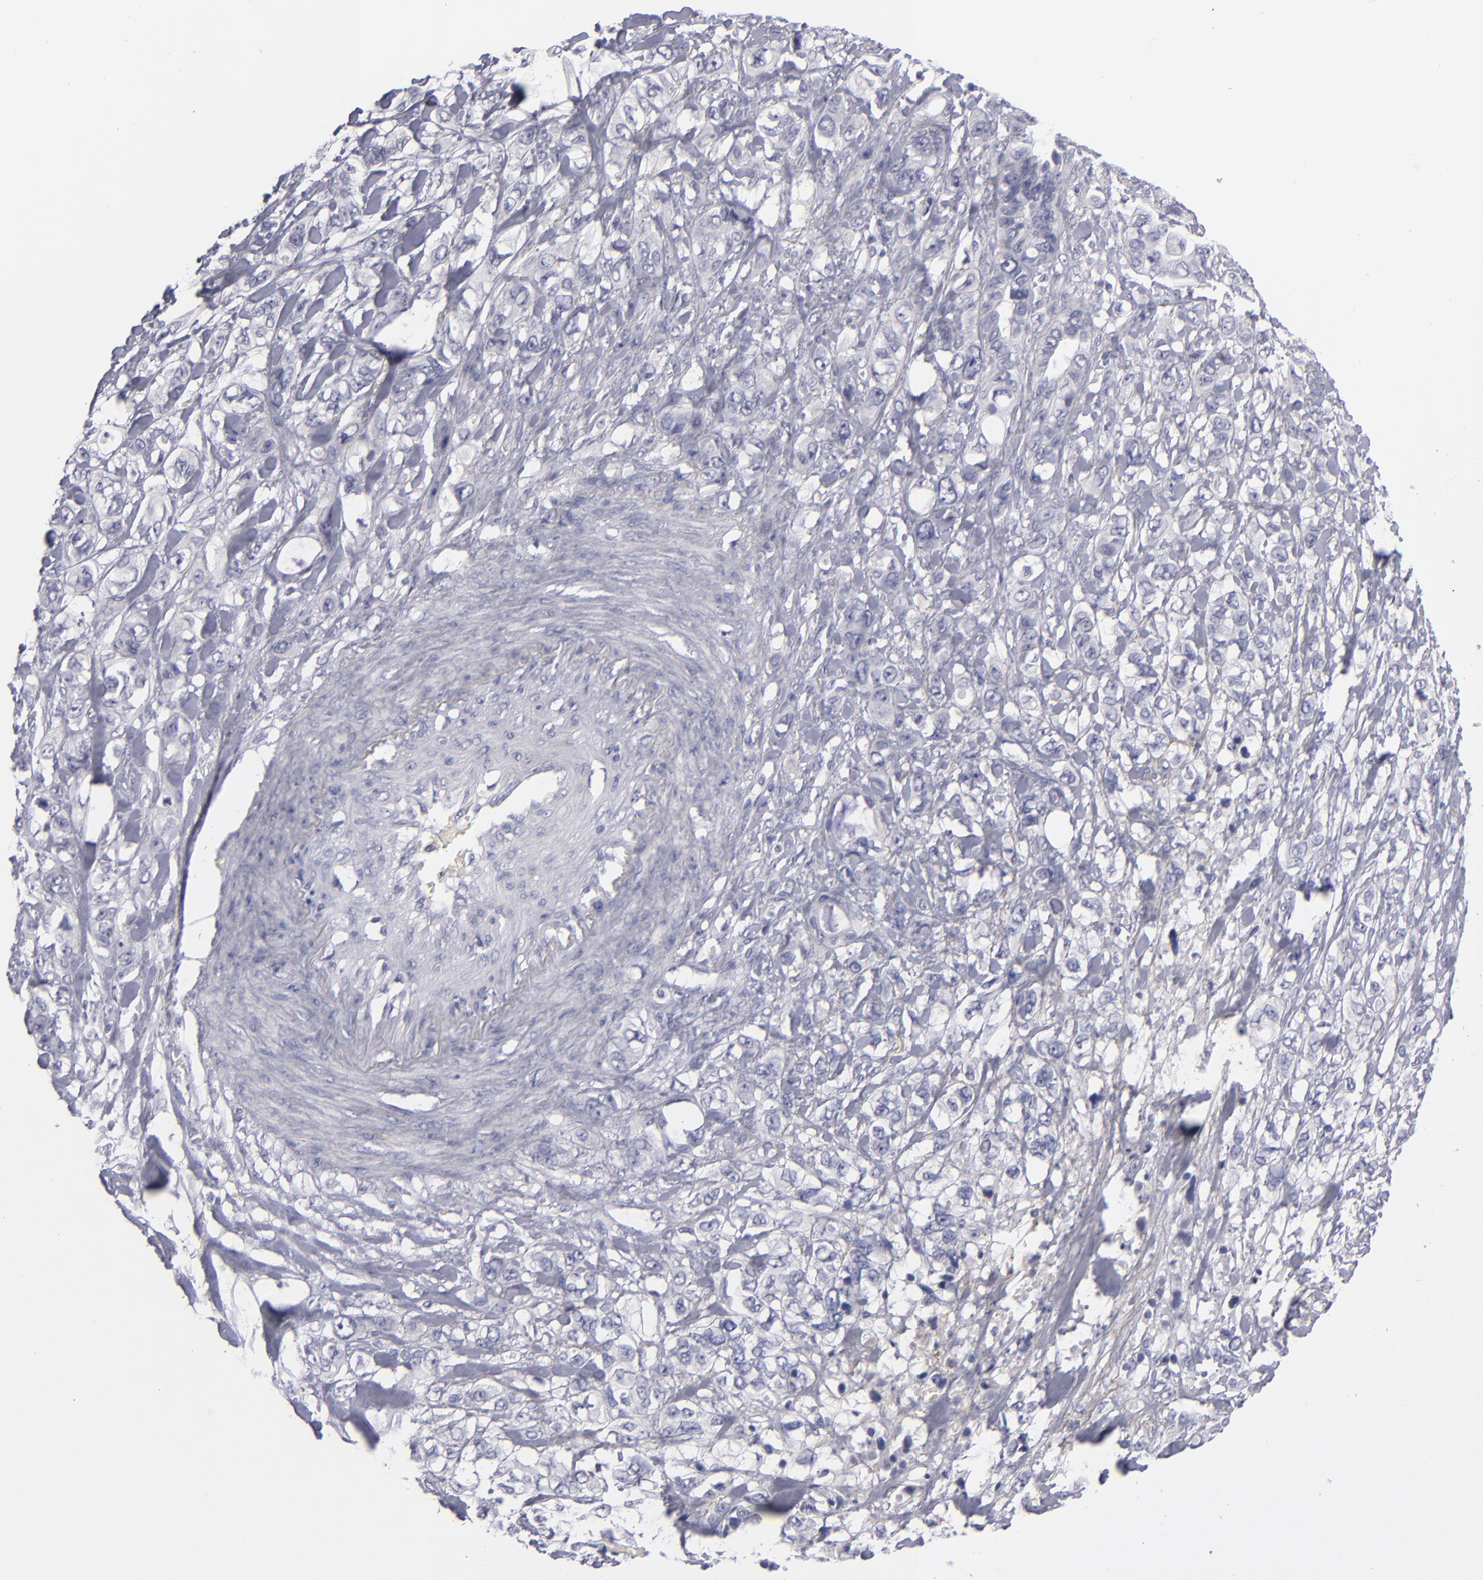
{"staining": {"intensity": "negative", "quantity": "none", "location": "none"}, "tissue": "stomach cancer", "cell_type": "Tumor cells", "image_type": "cancer", "snomed": [{"axis": "morphology", "description": "Adenocarcinoma, NOS"}, {"axis": "topography", "description": "Stomach, upper"}], "caption": "The image shows no staining of tumor cells in stomach cancer (adenocarcinoma). Brightfield microscopy of immunohistochemistry stained with DAB (brown) and hematoxylin (blue), captured at high magnification.", "gene": "ITGB4", "patient": {"sex": "male", "age": 47}}